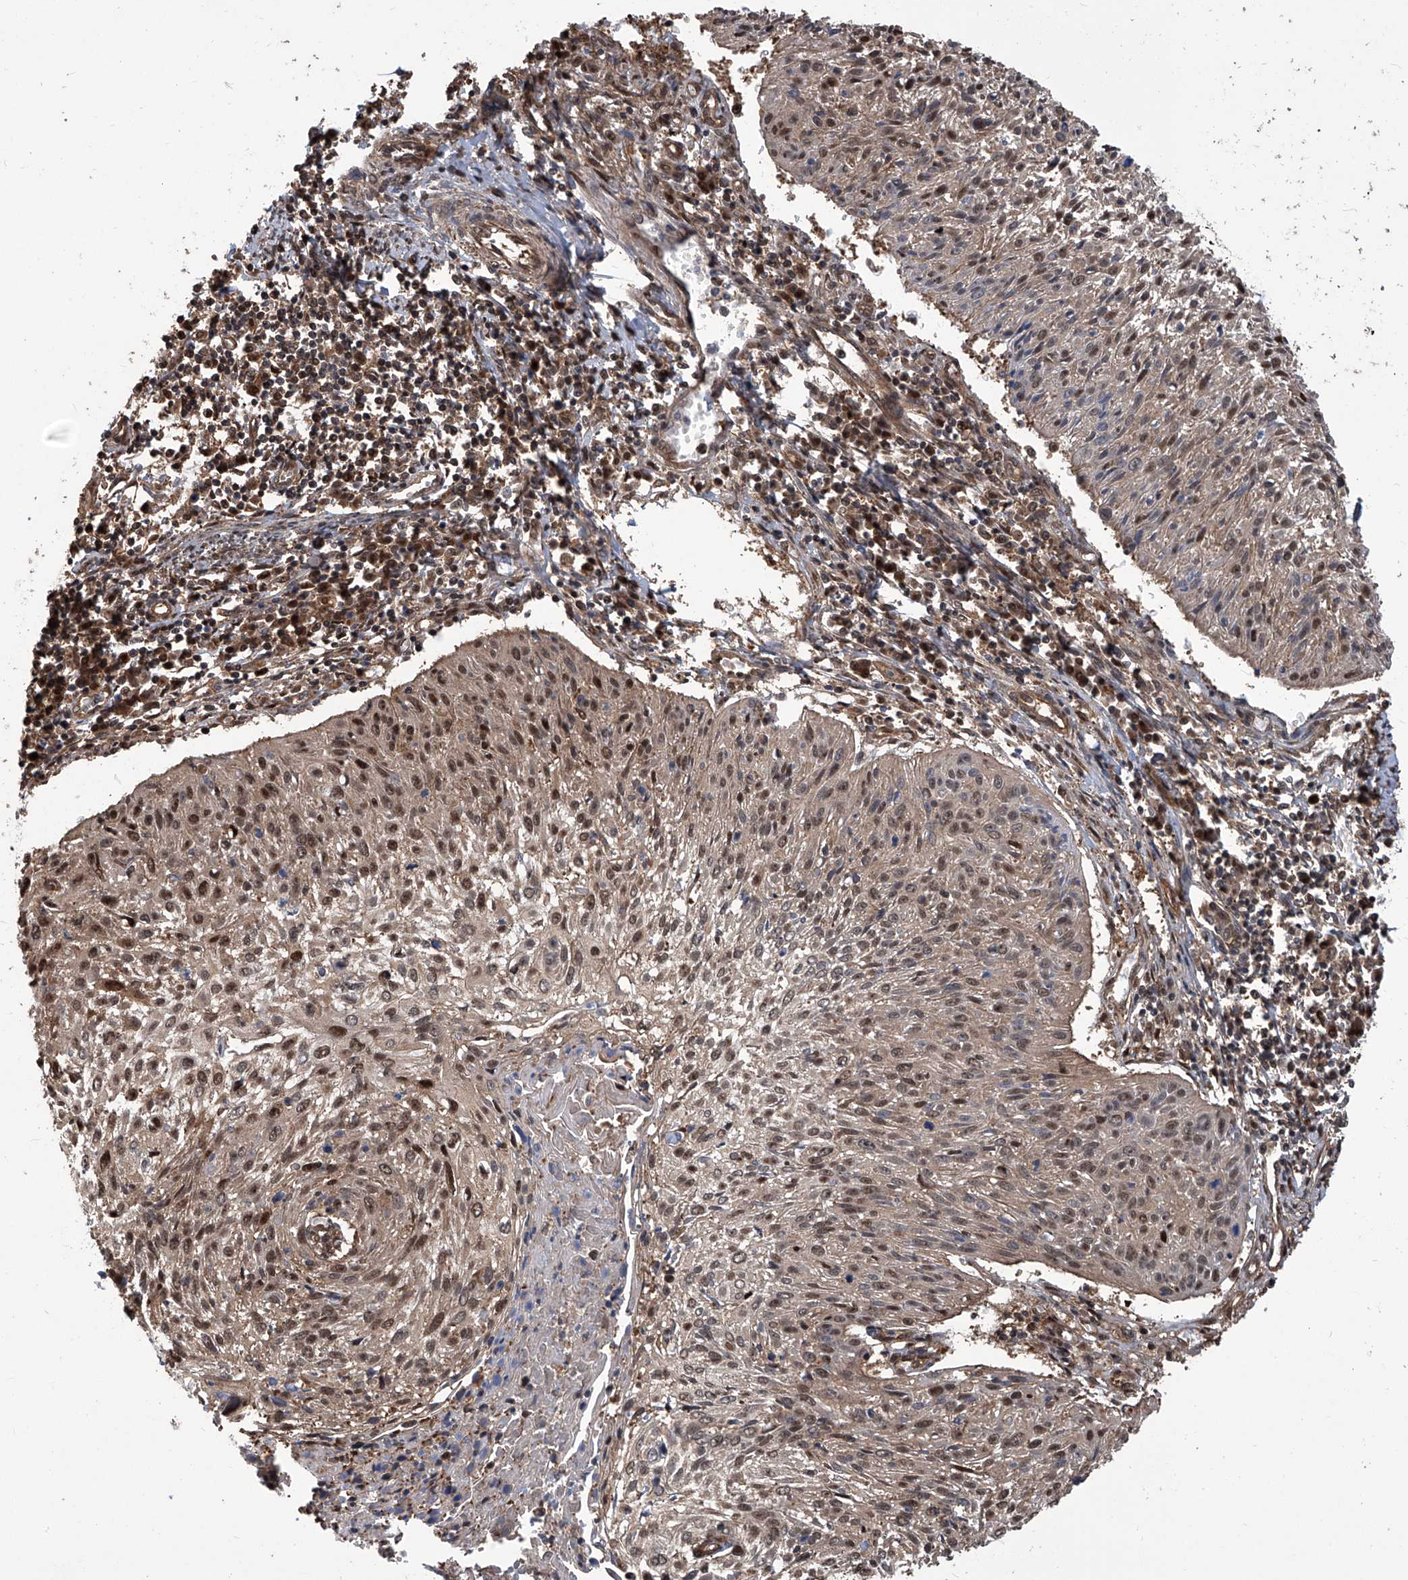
{"staining": {"intensity": "moderate", "quantity": ">75%", "location": "cytoplasmic/membranous,nuclear"}, "tissue": "cervical cancer", "cell_type": "Tumor cells", "image_type": "cancer", "snomed": [{"axis": "morphology", "description": "Squamous cell carcinoma, NOS"}, {"axis": "topography", "description": "Cervix"}], "caption": "About >75% of tumor cells in human cervical cancer display moderate cytoplasmic/membranous and nuclear protein expression as visualized by brown immunohistochemical staining.", "gene": "PSMB1", "patient": {"sex": "female", "age": 51}}